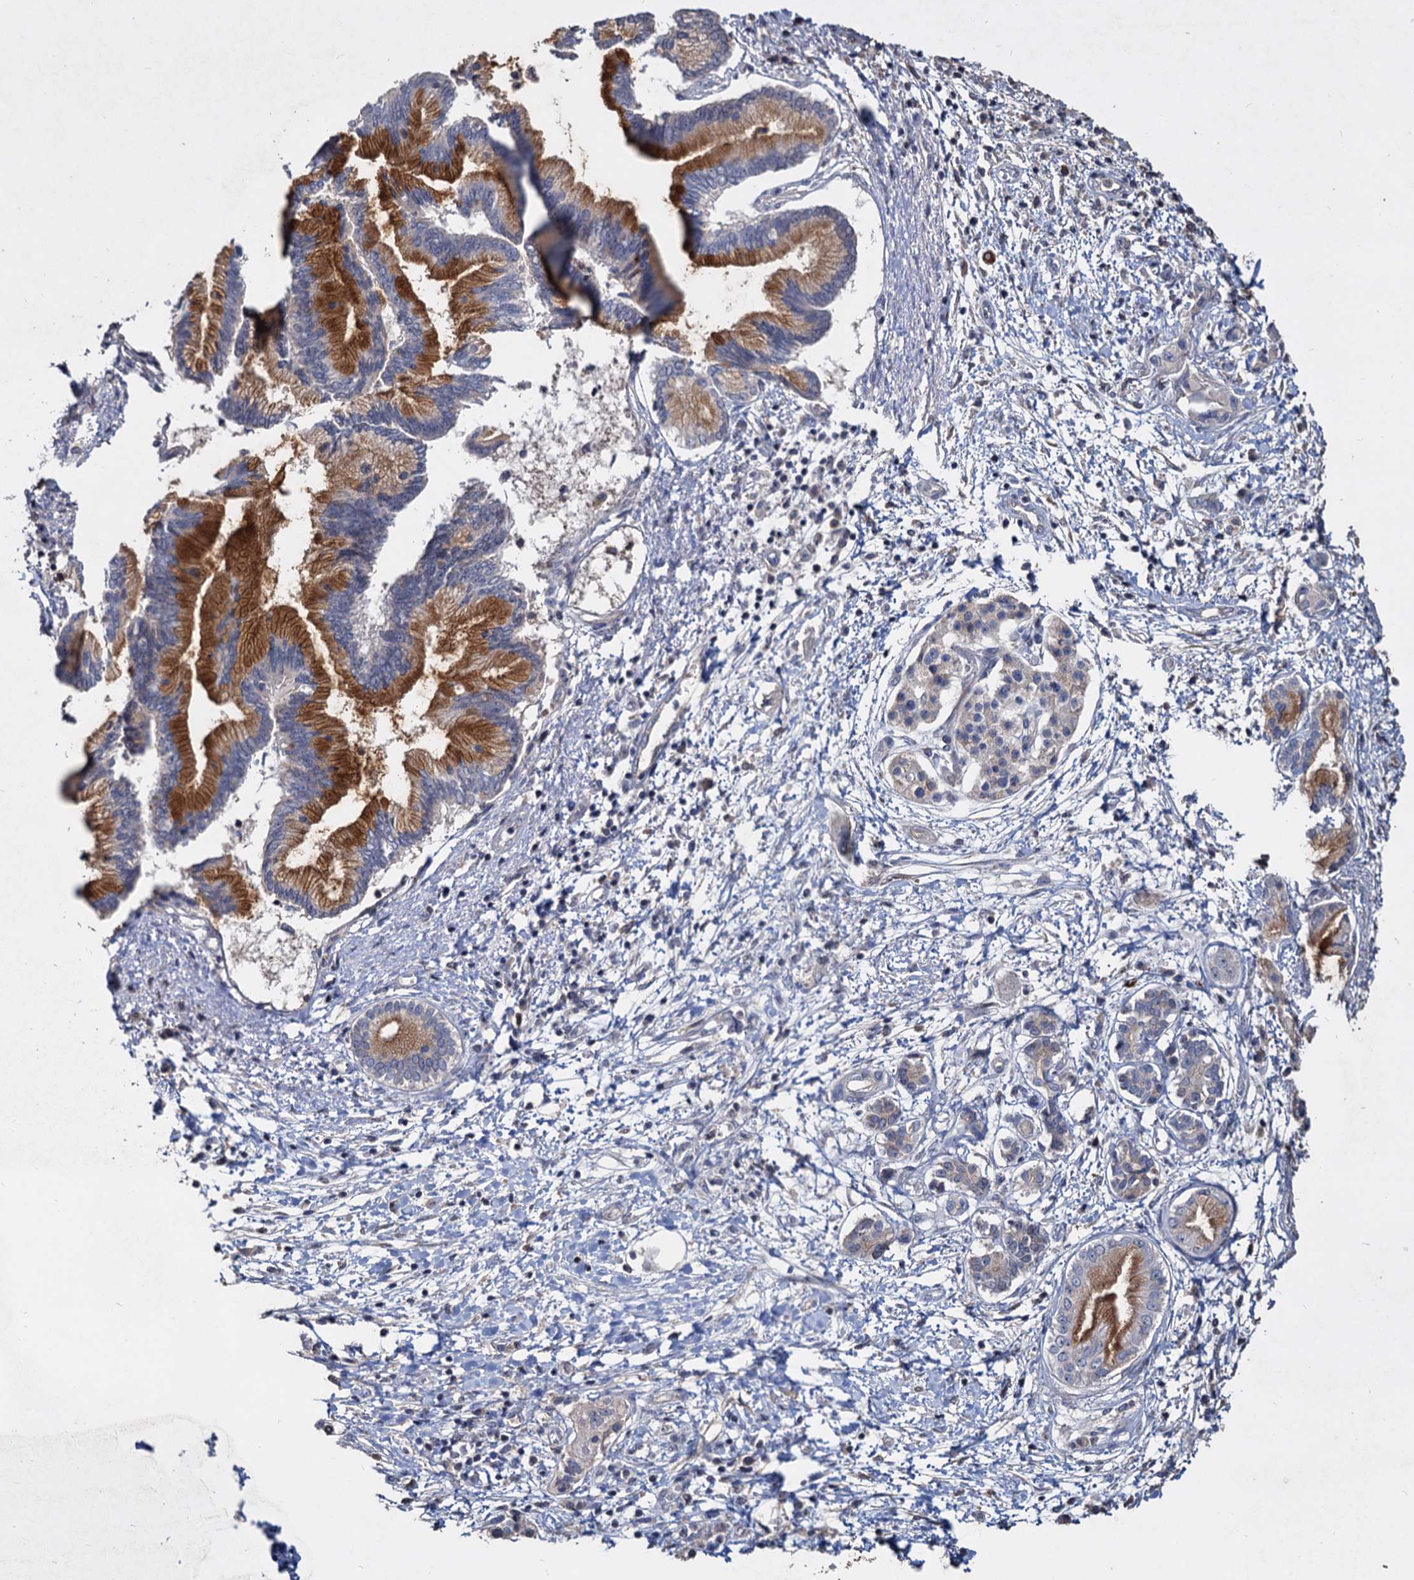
{"staining": {"intensity": "strong", "quantity": "25%-75%", "location": "cytoplasmic/membranous"}, "tissue": "pancreatic cancer", "cell_type": "Tumor cells", "image_type": "cancer", "snomed": [{"axis": "morphology", "description": "Adenocarcinoma, NOS"}, {"axis": "topography", "description": "Pancreas"}], "caption": "A brown stain highlights strong cytoplasmic/membranous positivity of a protein in human pancreatic cancer tumor cells. The staining is performed using DAB (3,3'-diaminobenzidine) brown chromogen to label protein expression. The nuclei are counter-stained blue using hematoxylin.", "gene": "DEPDC4", "patient": {"sex": "female", "age": 73}}